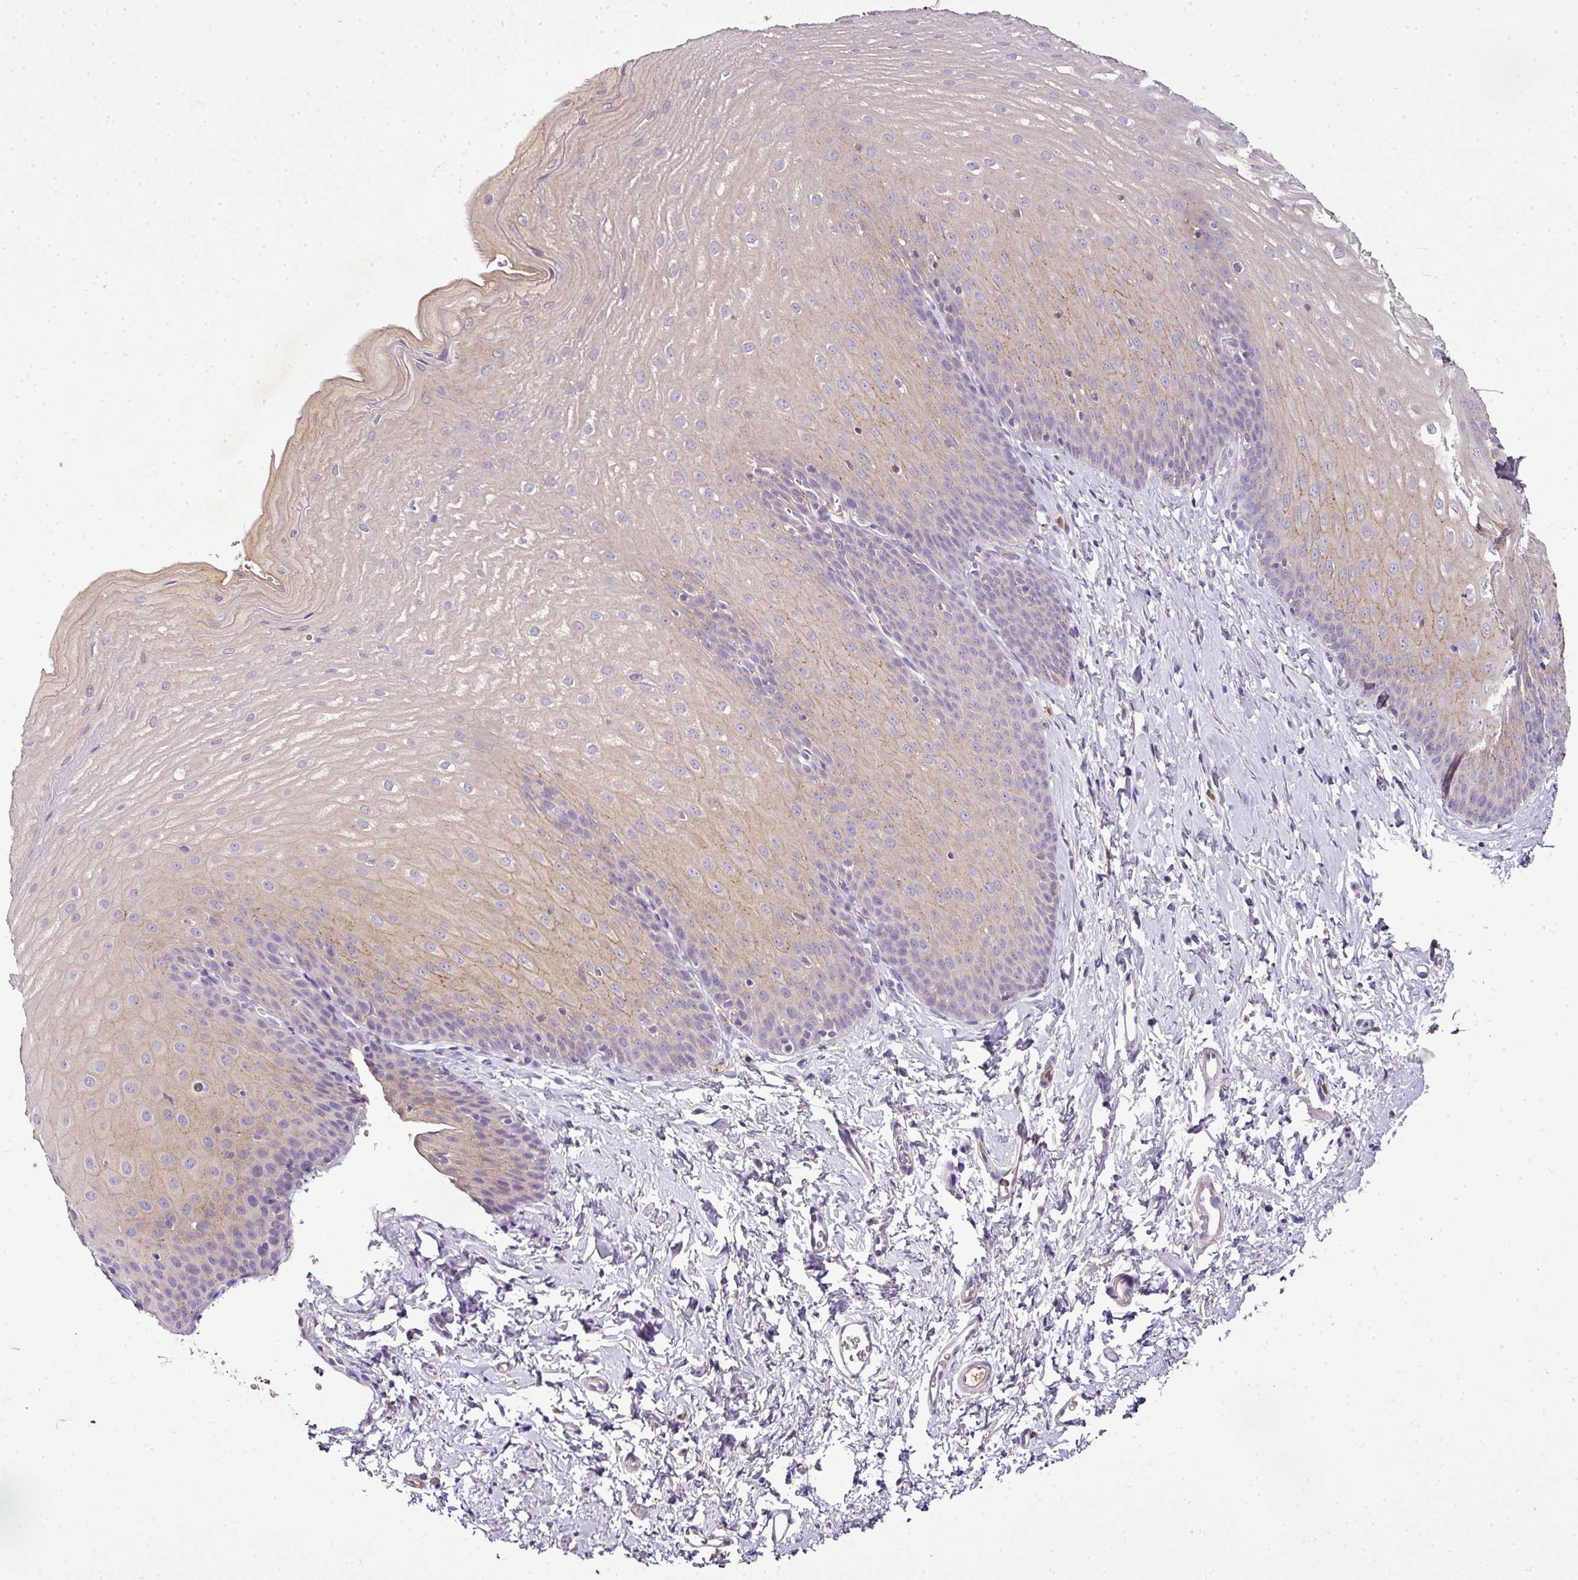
{"staining": {"intensity": "moderate", "quantity": "<25%", "location": "cytoplasmic/membranous"}, "tissue": "esophagus", "cell_type": "Squamous epithelial cells", "image_type": "normal", "snomed": [{"axis": "morphology", "description": "Normal tissue, NOS"}, {"axis": "topography", "description": "Esophagus"}], "caption": "An IHC micrograph of benign tissue is shown. Protein staining in brown highlights moderate cytoplasmic/membranous positivity in esophagus within squamous epithelial cells.", "gene": "CAB39L", "patient": {"sex": "male", "age": 70}}